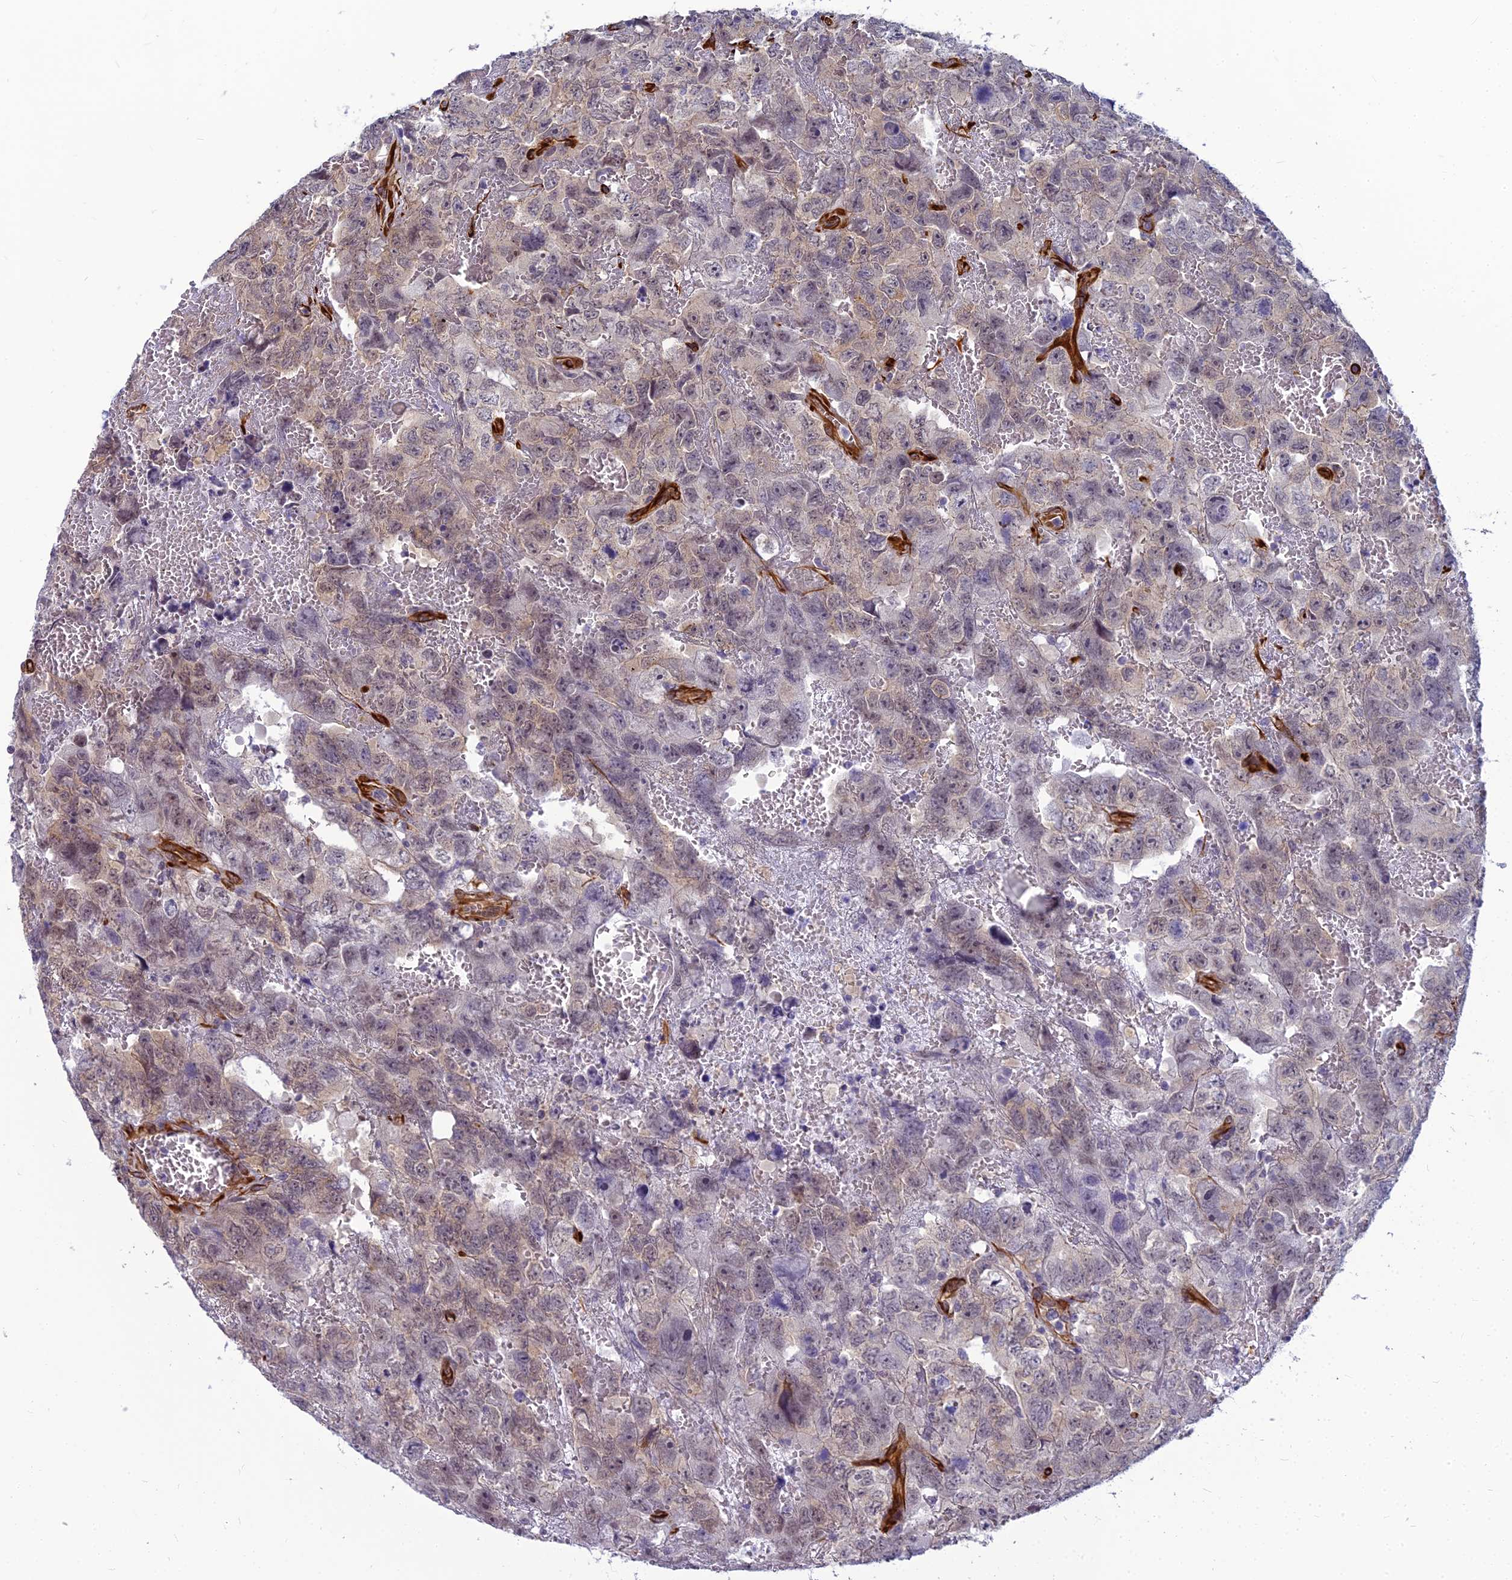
{"staining": {"intensity": "weak", "quantity": "25%-75%", "location": "nuclear"}, "tissue": "testis cancer", "cell_type": "Tumor cells", "image_type": "cancer", "snomed": [{"axis": "morphology", "description": "Carcinoma, Embryonal, NOS"}, {"axis": "topography", "description": "Testis"}], "caption": "A histopathology image of testis cancer stained for a protein displays weak nuclear brown staining in tumor cells. Using DAB (brown) and hematoxylin (blue) stains, captured at high magnification using brightfield microscopy.", "gene": "RGL3", "patient": {"sex": "male", "age": 45}}